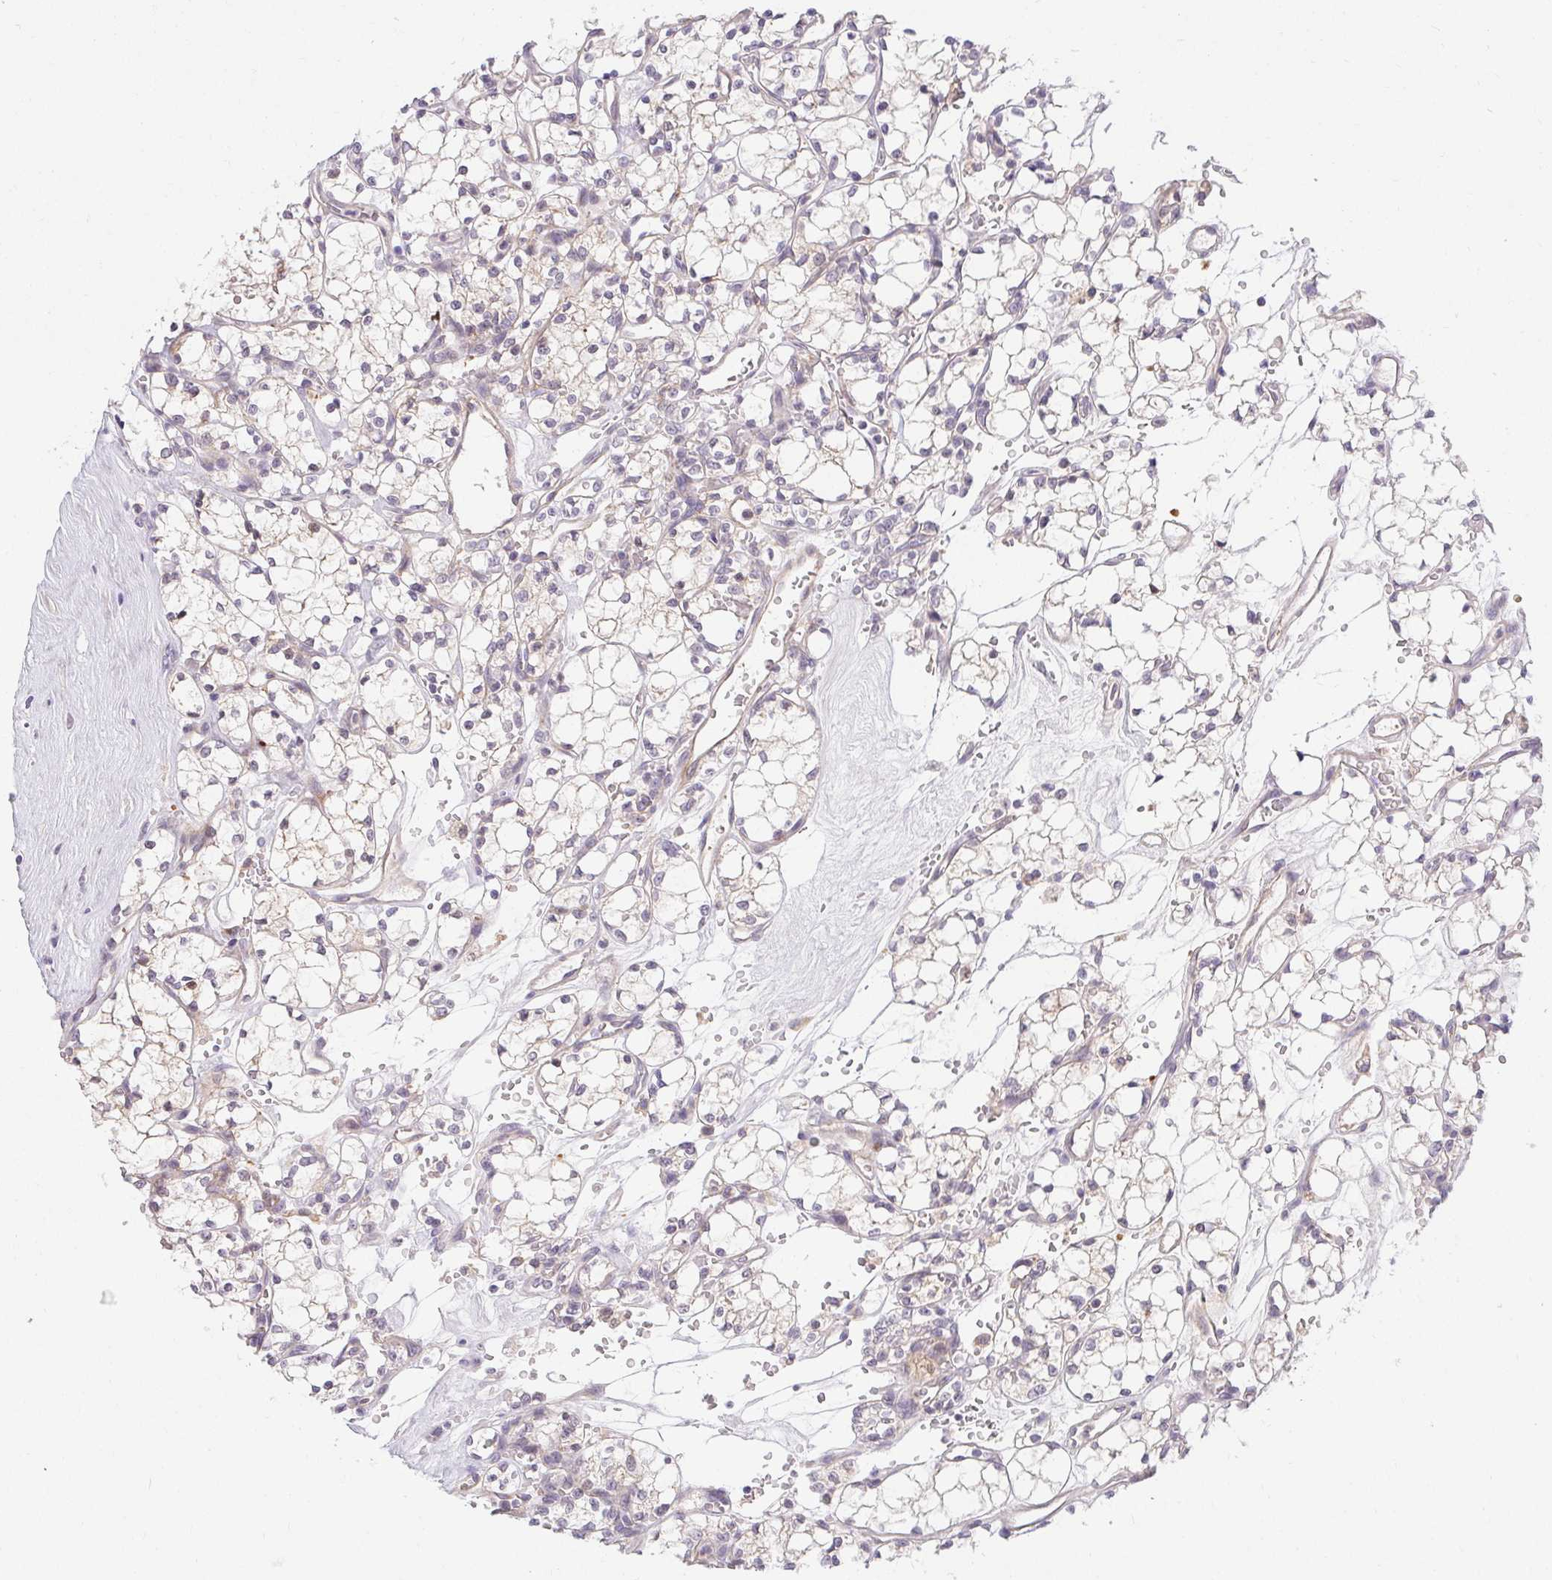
{"staining": {"intensity": "negative", "quantity": "none", "location": "none"}, "tissue": "renal cancer", "cell_type": "Tumor cells", "image_type": "cancer", "snomed": [{"axis": "morphology", "description": "Adenocarcinoma, NOS"}, {"axis": "topography", "description": "Kidney"}], "caption": "Tumor cells show no significant expression in adenocarcinoma (renal).", "gene": "TMEM52B", "patient": {"sex": "female", "age": 69}}